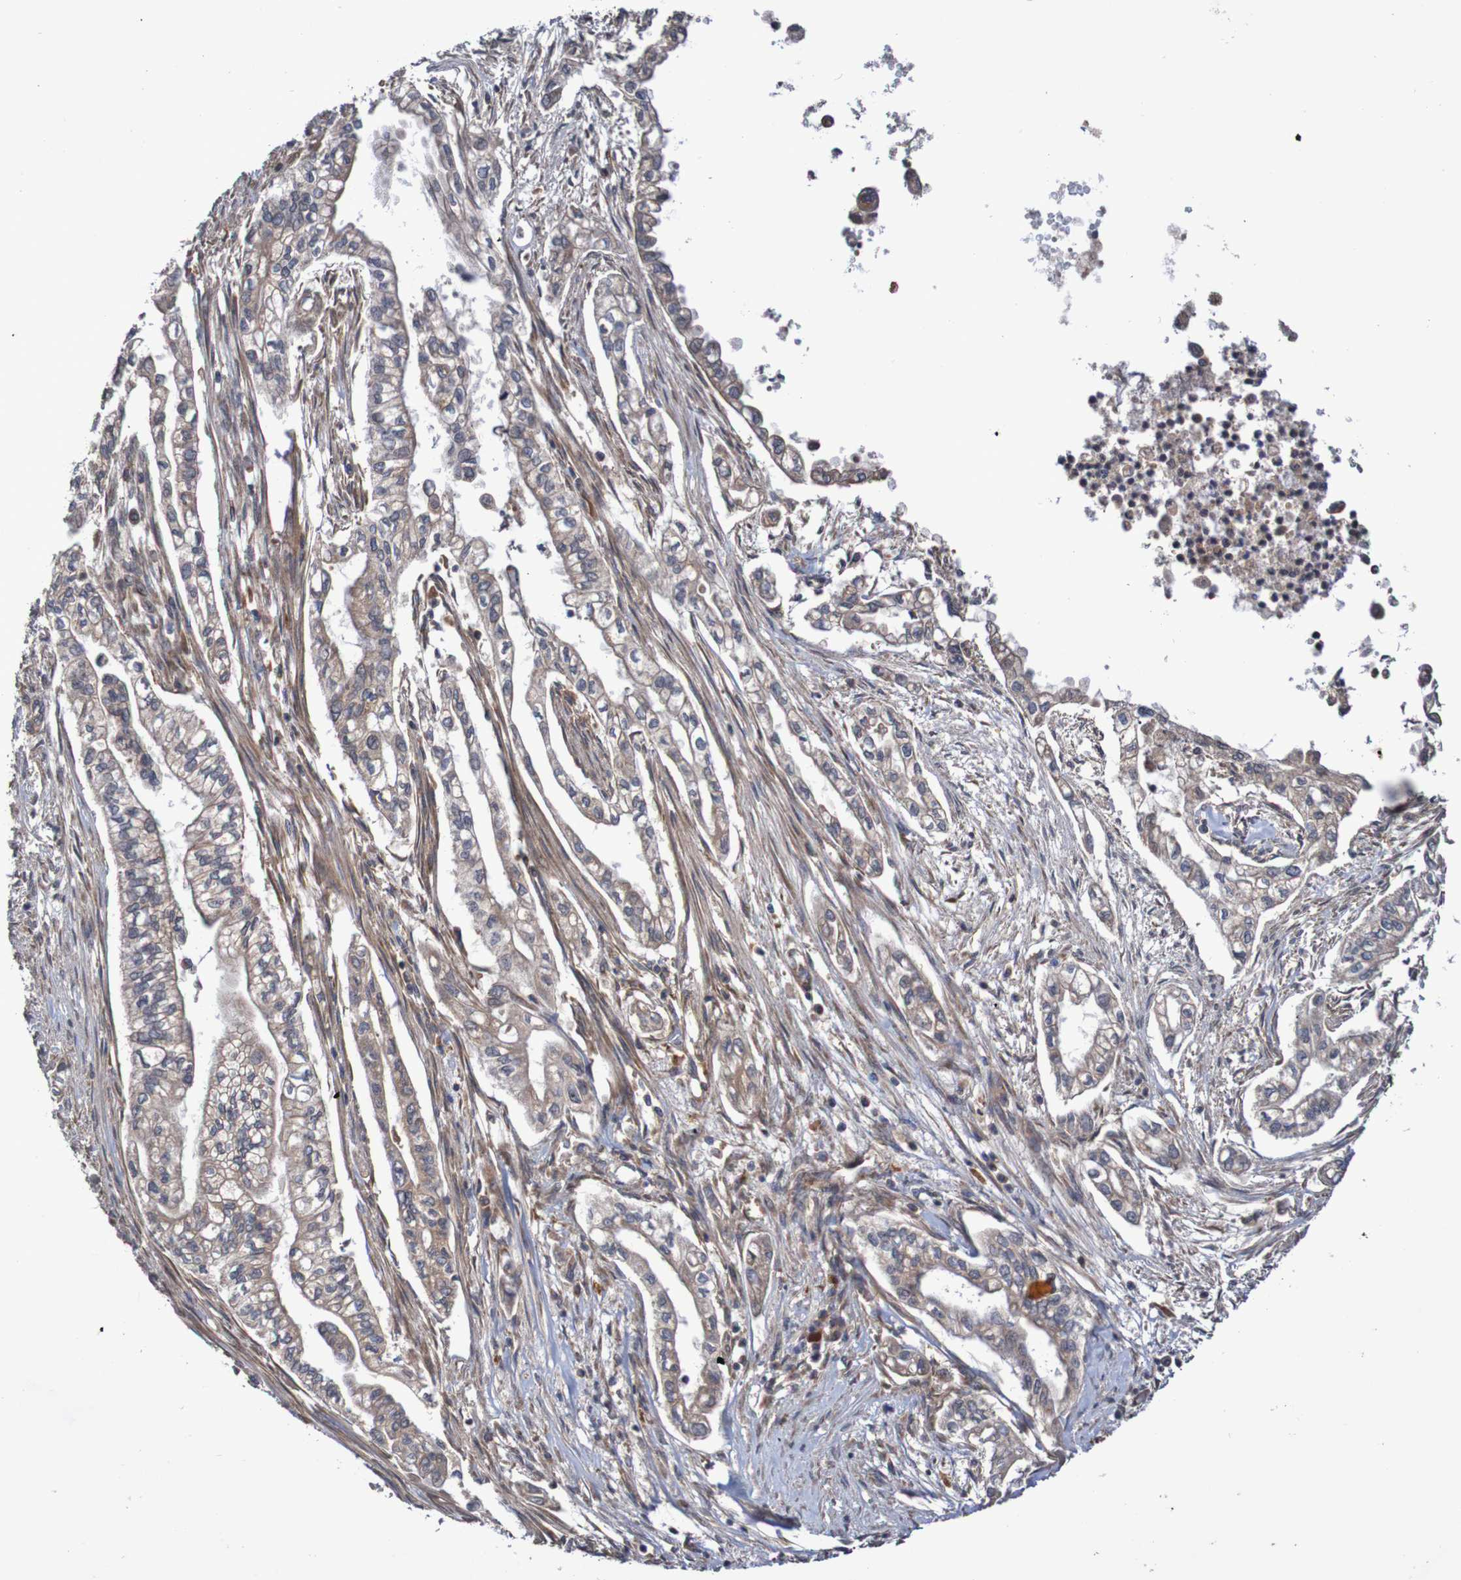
{"staining": {"intensity": "moderate", "quantity": ">75%", "location": "cytoplasmic/membranous"}, "tissue": "pancreatic cancer", "cell_type": "Tumor cells", "image_type": "cancer", "snomed": [{"axis": "morphology", "description": "Normal tissue, NOS"}, {"axis": "topography", "description": "Pancreas"}], "caption": "Protein staining of pancreatic cancer tissue demonstrates moderate cytoplasmic/membranous expression in about >75% of tumor cells.", "gene": "PHPT1", "patient": {"sex": "male", "age": 42}}